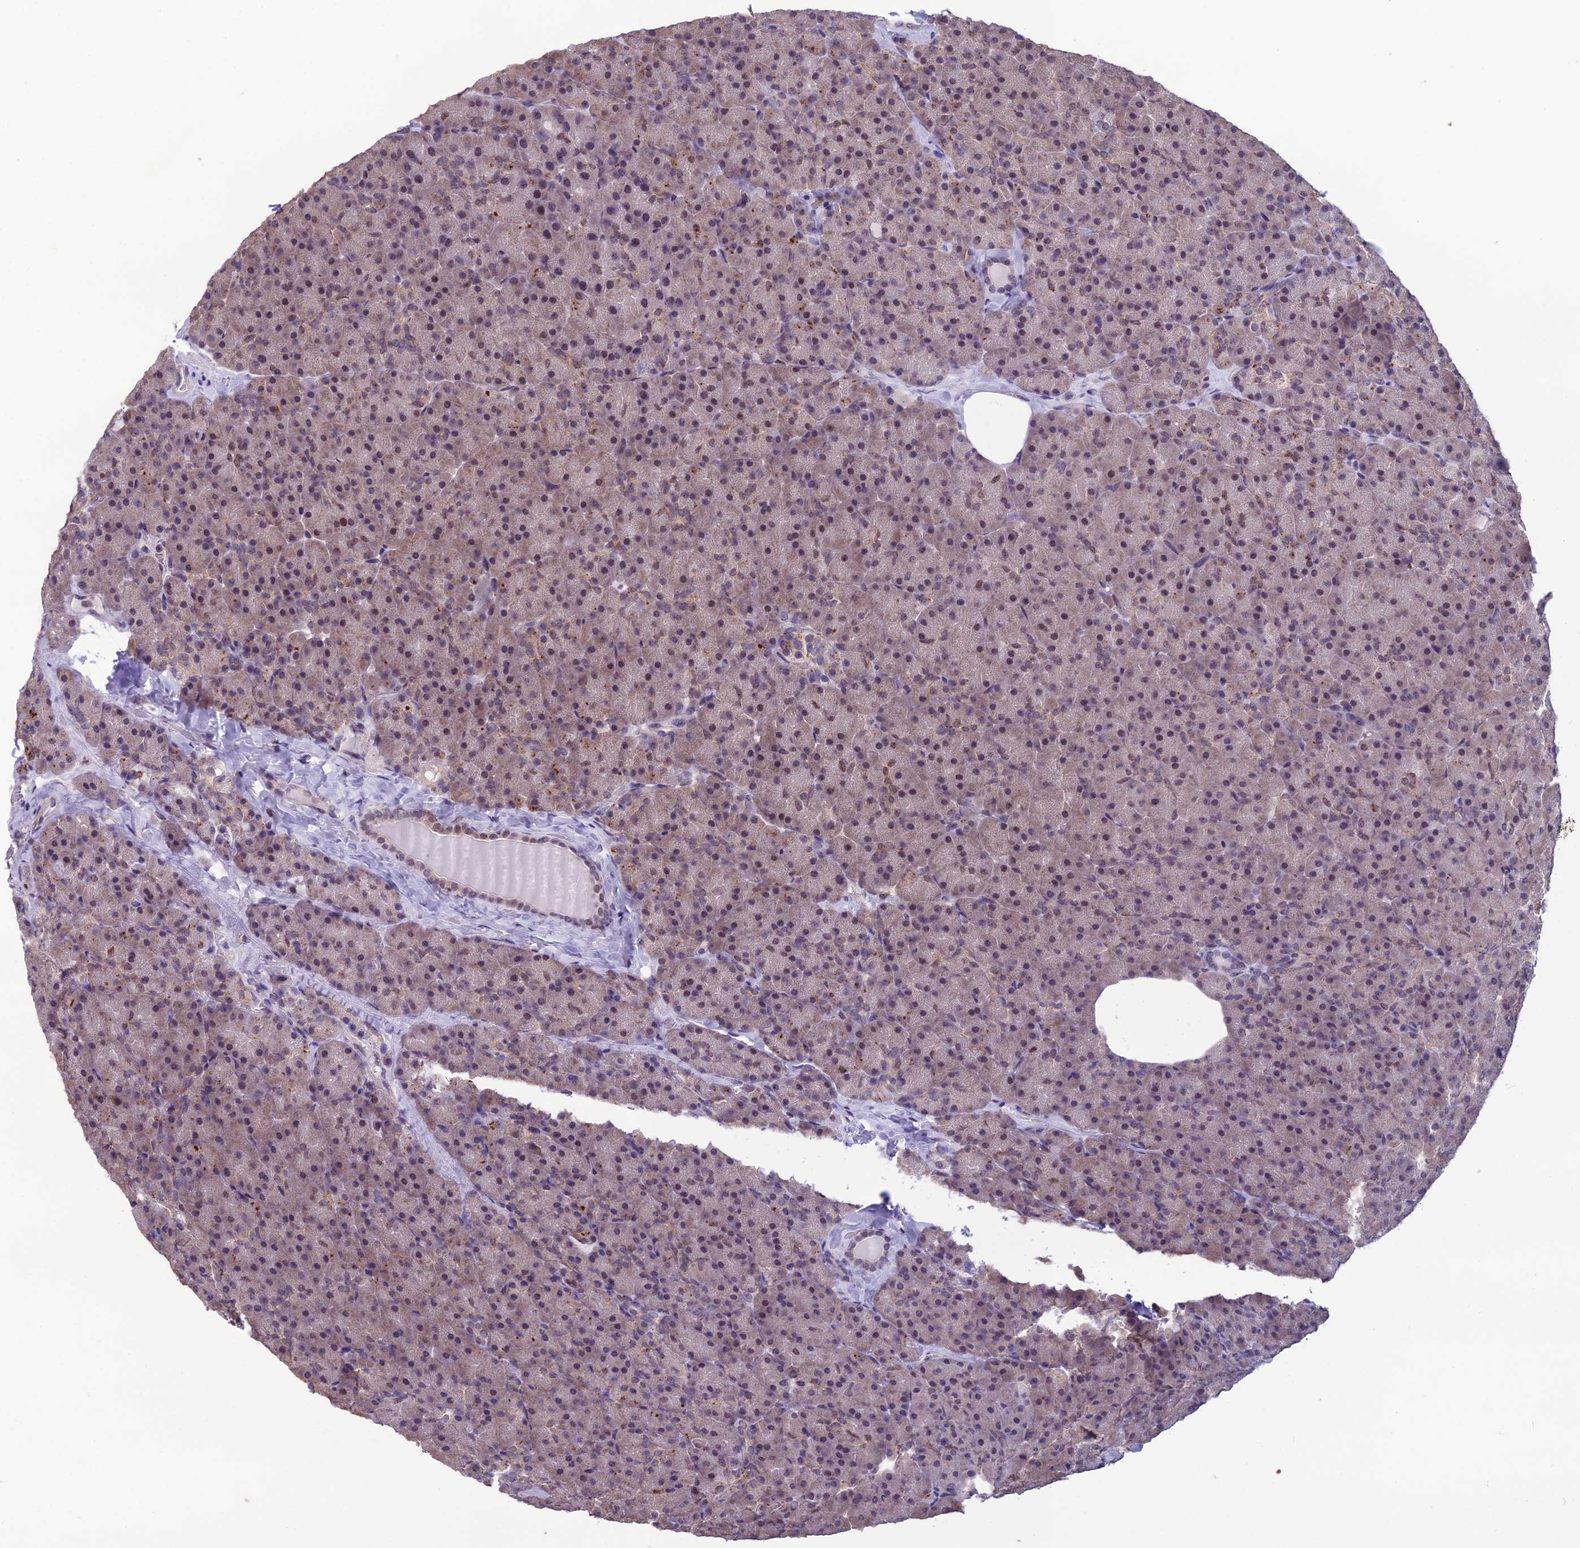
{"staining": {"intensity": "weak", "quantity": "25%-75%", "location": "nuclear"}, "tissue": "pancreas", "cell_type": "Exocrine glandular cells", "image_type": "normal", "snomed": [{"axis": "morphology", "description": "Normal tissue, NOS"}, {"axis": "topography", "description": "Pancreas"}], "caption": "Protein analysis of normal pancreas reveals weak nuclear expression in approximately 25%-75% of exocrine glandular cells. The staining is performed using DAB brown chromogen to label protein expression. The nuclei are counter-stained blue using hematoxylin.", "gene": "MIS12", "patient": {"sex": "male", "age": 36}}